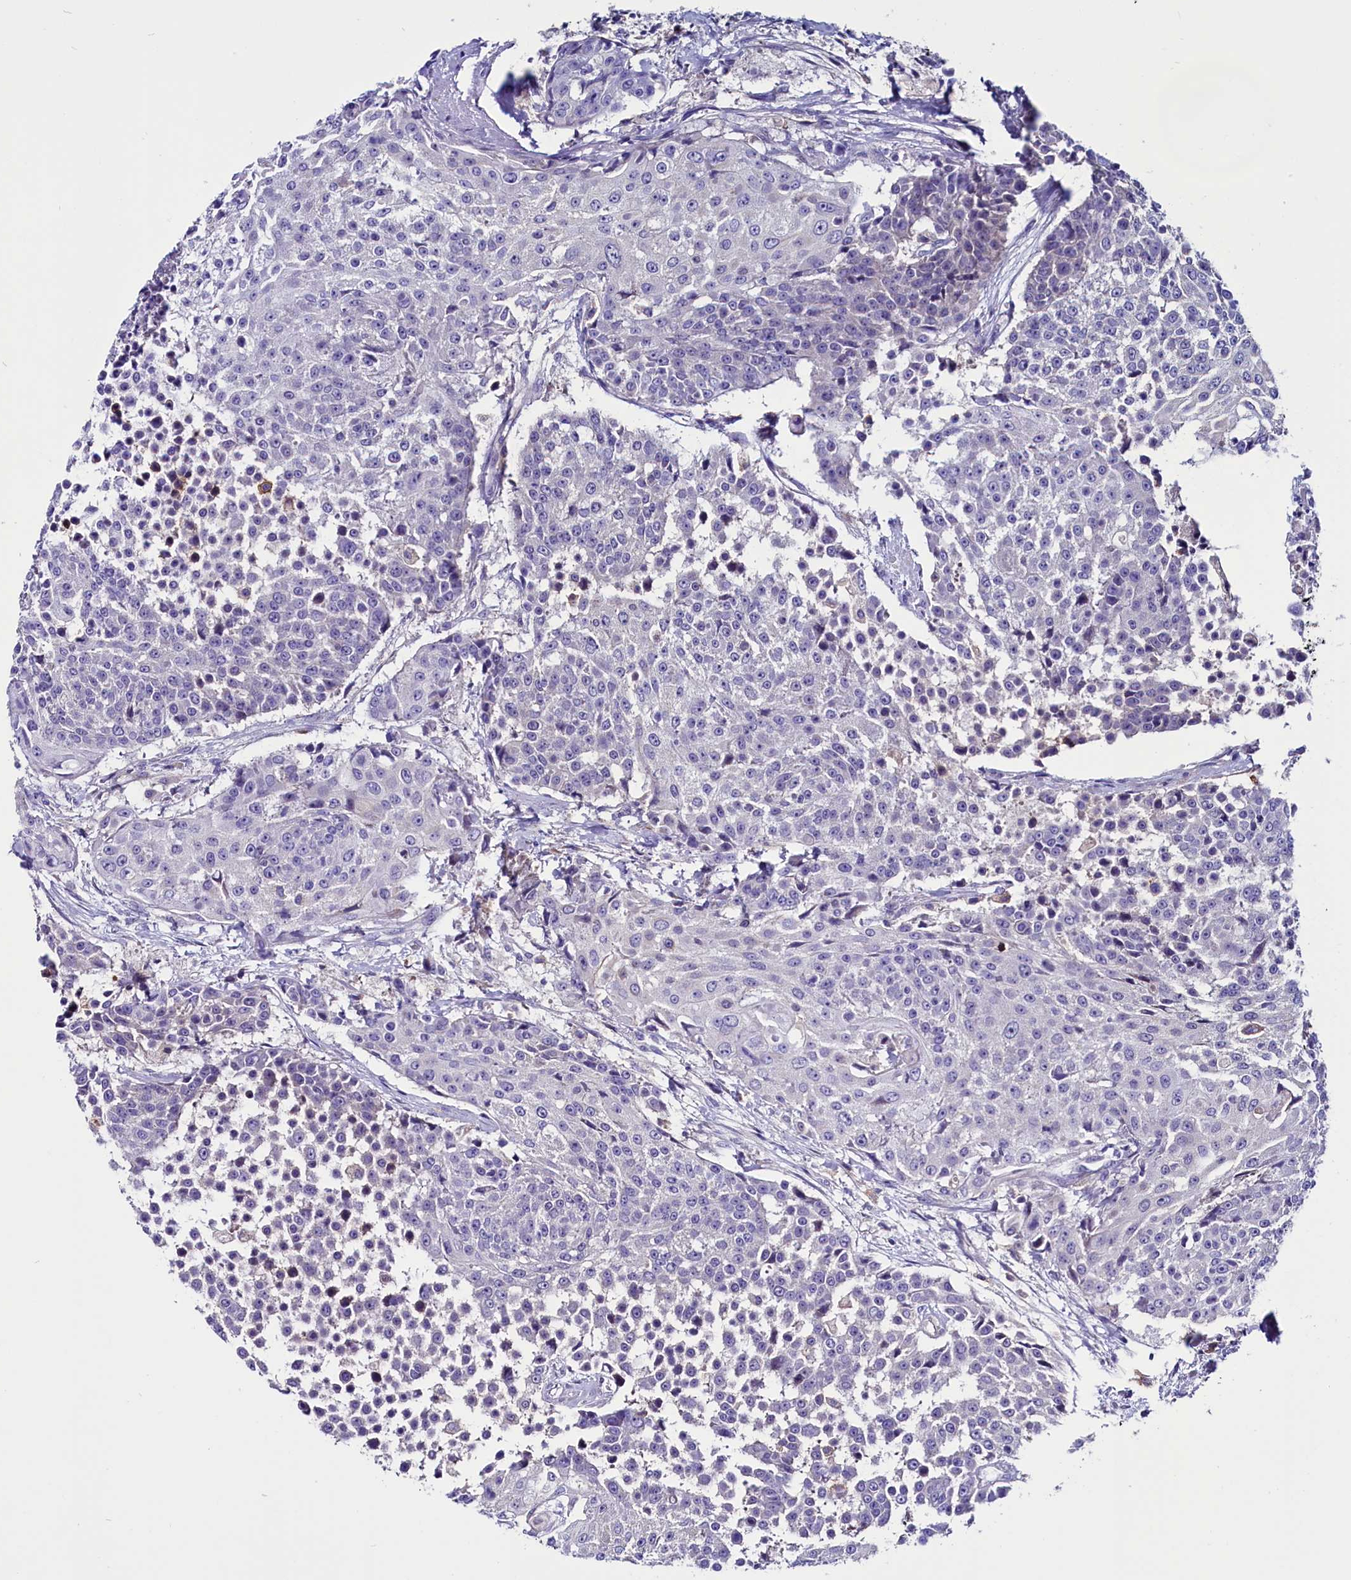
{"staining": {"intensity": "negative", "quantity": "none", "location": "none"}, "tissue": "urothelial cancer", "cell_type": "Tumor cells", "image_type": "cancer", "snomed": [{"axis": "morphology", "description": "Urothelial carcinoma, High grade"}, {"axis": "topography", "description": "Urinary bladder"}], "caption": "A photomicrograph of high-grade urothelial carcinoma stained for a protein demonstrates no brown staining in tumor cells.", "gene": "CCBE1", "patient": {"sex": "female", "age": 63}}